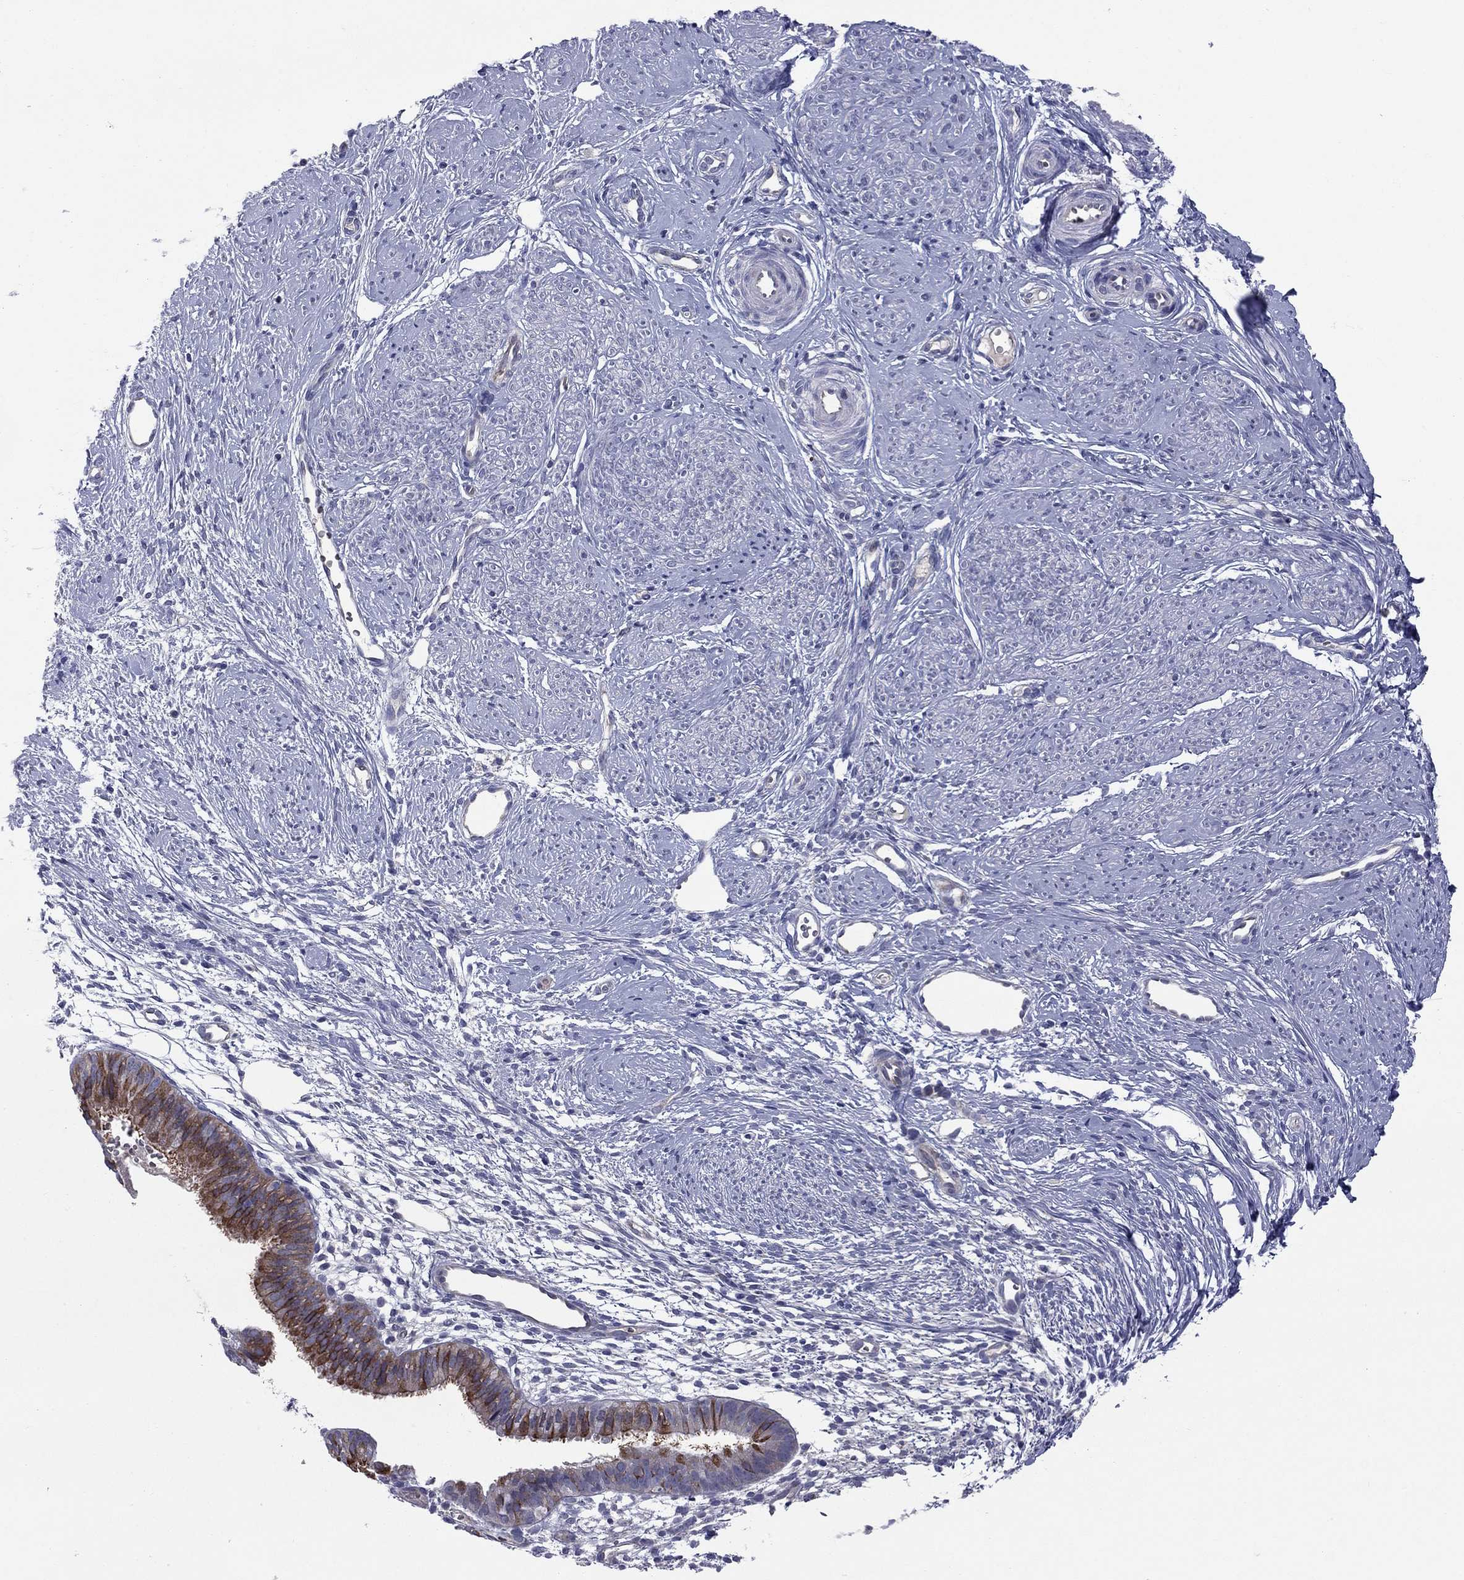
{"staining": {"intensity": "negative", "quantity": "none", "location": "none"}, "tissue": "smooth muscle", "cell_type": "Smooth muscle cells", "image_type": "normal", "snomed": [{"axis": "morphology", "description": "Normal tissue, NOS"}, {"axis": "topography", "description": "Smooth muscle"}], "caption": "Smooth muscle cells show no significant protein positivity in benign smooth muscle. The staining was performed using DAB to visualize the protein expression in brown, while the nuclei were stained in blue with hematoxylin (Magnification: 20x).", "gene": "UNC119B", "patient": {"sex": "female", "age": 48}}